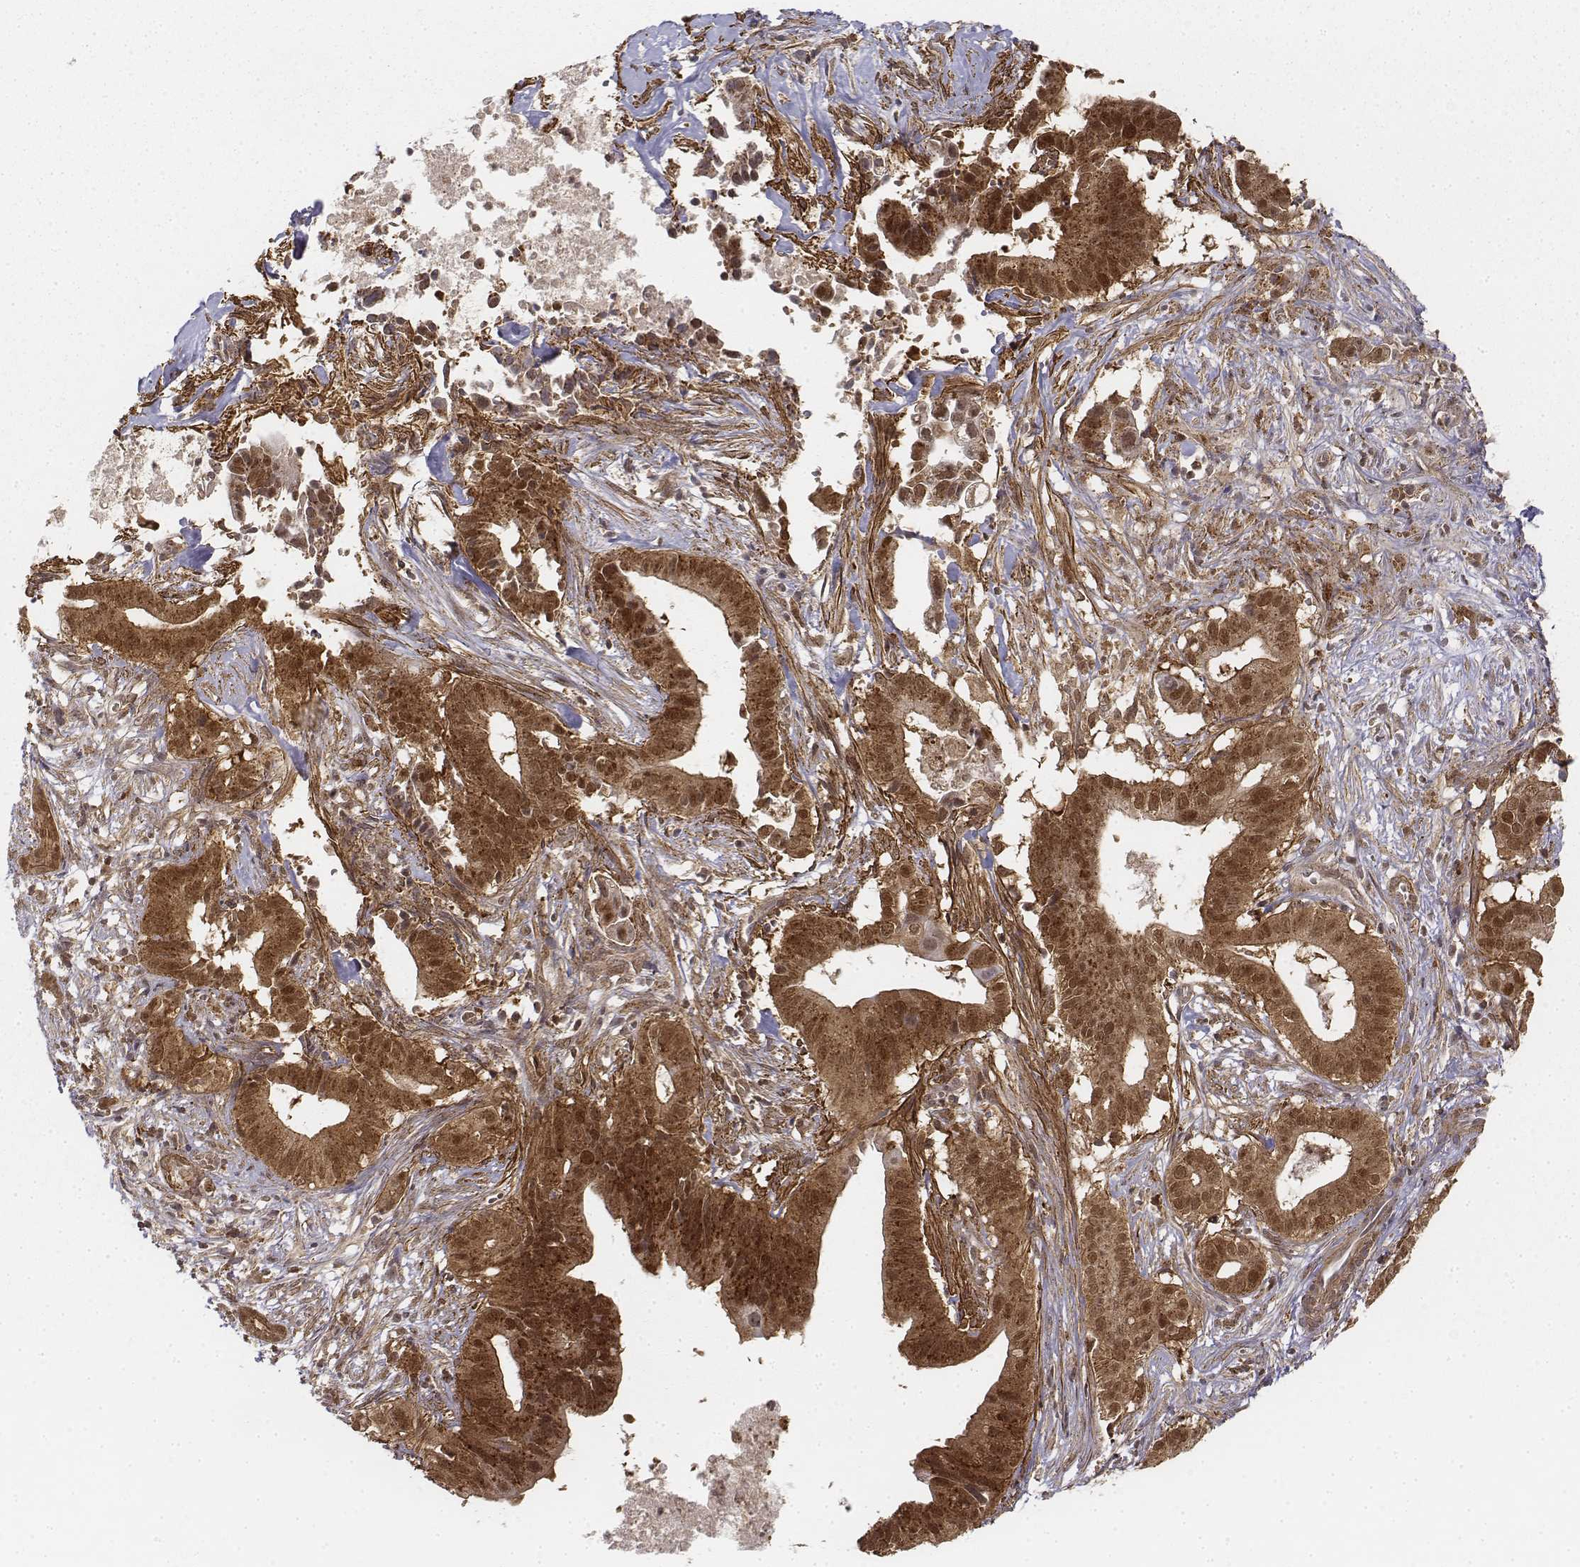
{"staining": {"intensity": "moderate", "quantity": ">75%", "location": "cytoplasmic/membranous,nuclear"}, "tissue": "pancreatic cancer", "cell_type": "Tumor cells", "image_type": "cancer", "snomed": [{"axis": "morphology", "description": "Adenocarcinoma, NOS"}, {"axis": "topography", "description": "Pancreas"}], "caption": "DAB (3,3'-diaminobenzidine) immunohistochemical staining of pancreatic cancer (adenocarcinoma) shows moderate cytoplasmic/membranous and nuclear protein expression in about >75% of tumor cells. (Brightfield microscopy of DAB IHC at high magnification).", "gene": "ZFYVE19", "patient": {"sex": "male", "age": 61}}